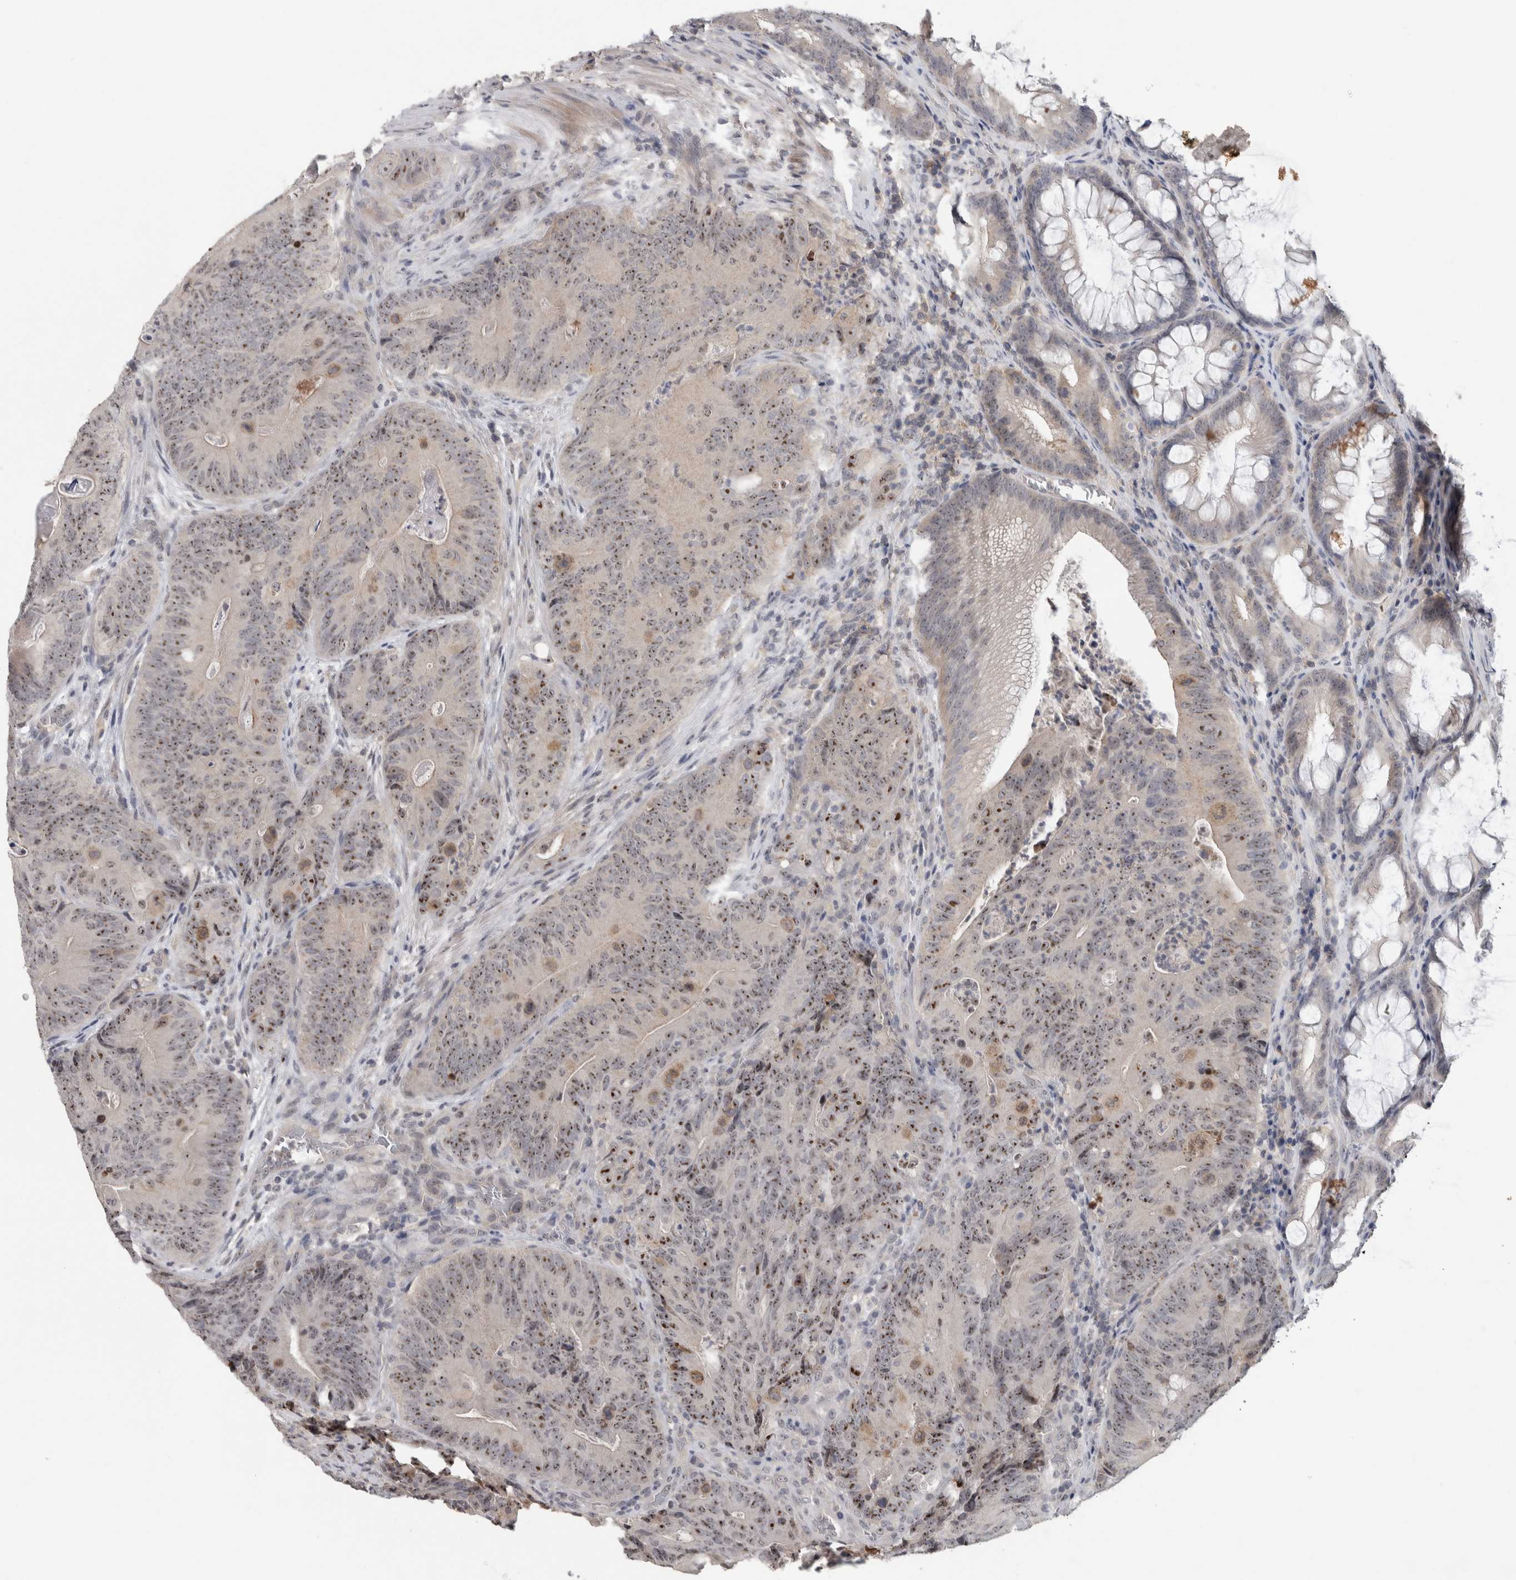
{"staining": {"intensity": "moderate", "quantity": ">75%", "location": "nuclear"}, "tissue": "colorectal cancer", "cell_type": "Tumor cells", "image_type": "cancer", "snomed": [{"axis": "morphology", "description": "Normal tissue, NOS"}, {"axis": "topography", "description": "Colon"}], "caption": "Immunohistochemical staining of human colorectal cancer demonstrates medium levels of moderate nuclear expression in about >75% of tumor cells.", "gene": "RBM28", "patient": {"sex": "female", "age": 82}}